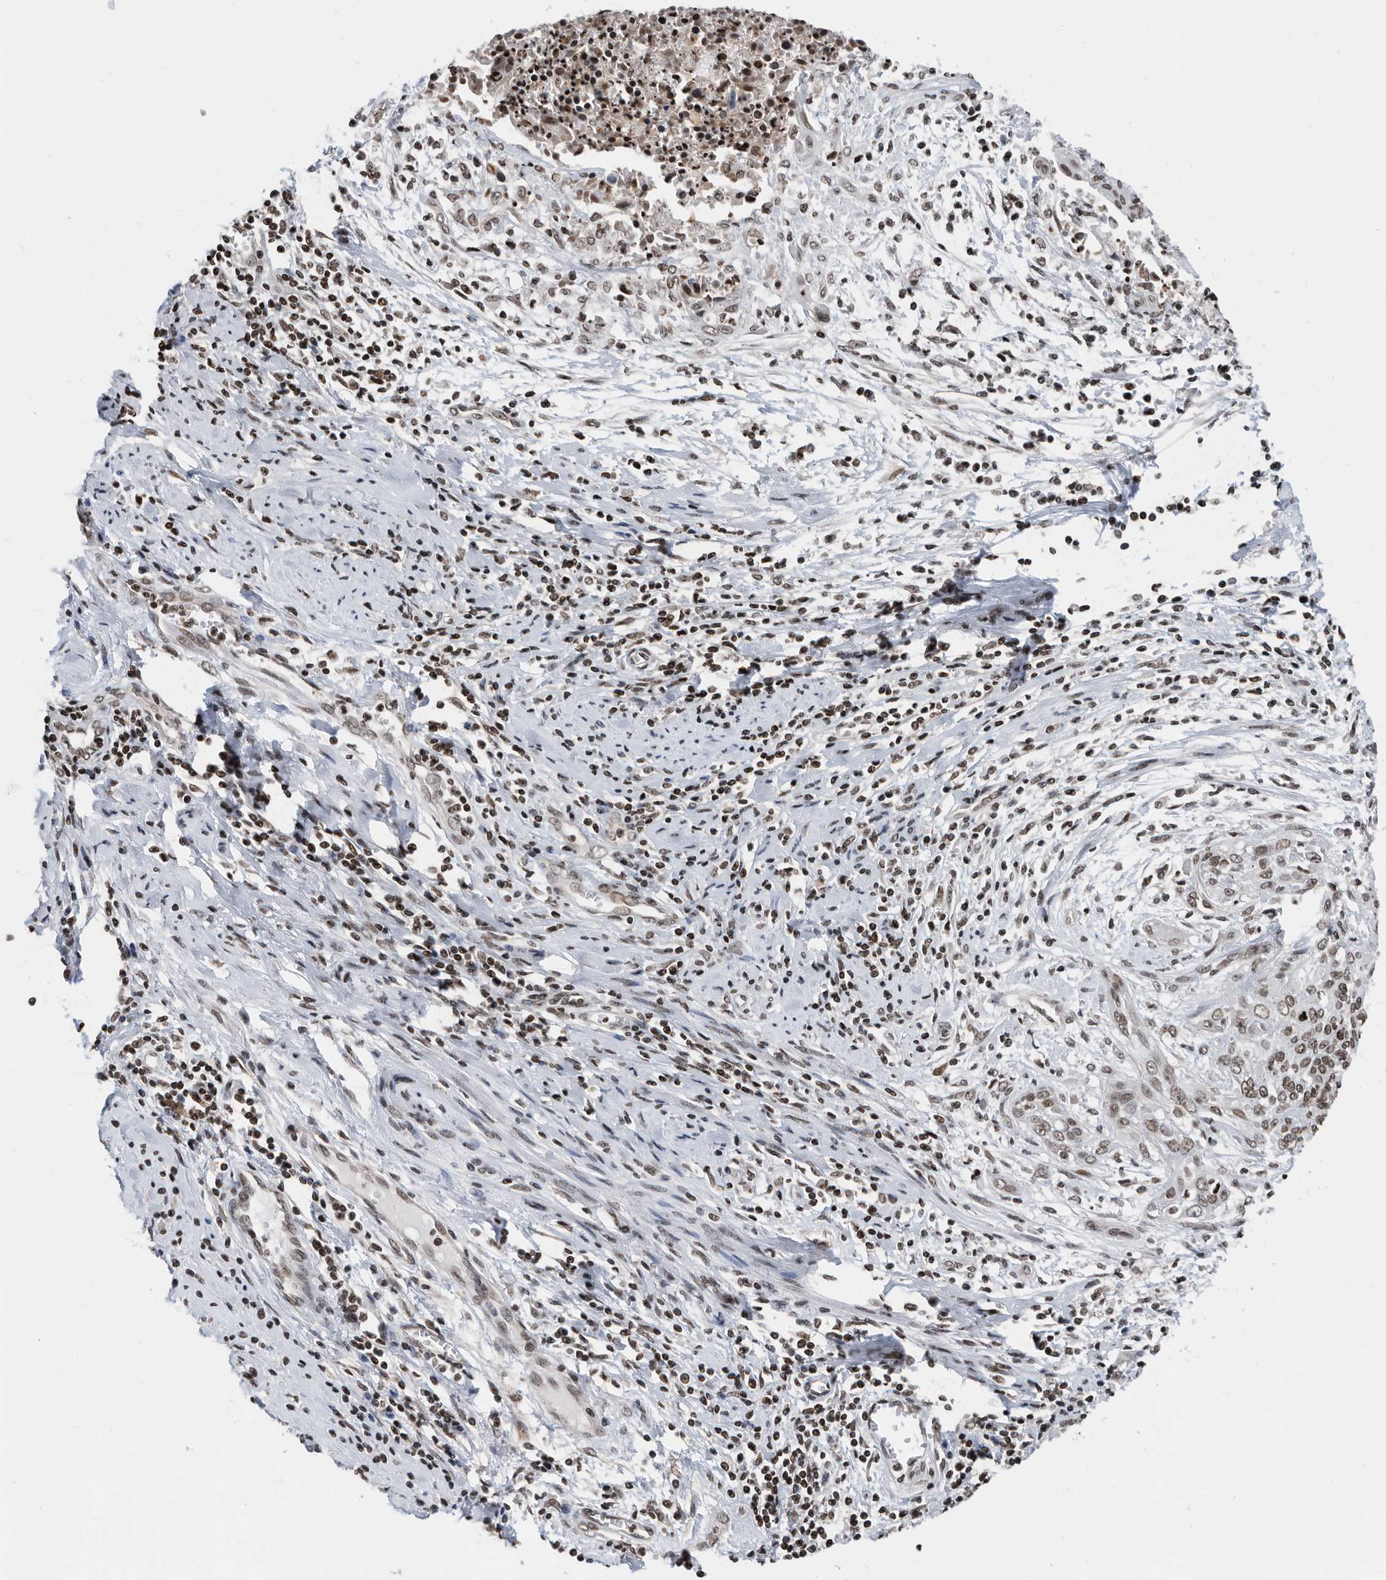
{"staining": {"intensity": "moderate", "quantity": ">75%", "location": "nuclear"}, "tissue": "cervical cancer", "cell_type": "Tumor cells", "image_type": "cancer", "snomed": [{"axis": "morphology", "description": "Squamous cell carcinoma, NOS"}, {"axis": "topography", "description": "Cervix"}], "caption": "Immunohistochemical staining of human cervical squamous cell carcinoma reveals moderate nuclear protein positivity in about >75% of tumor cells. The protein of interest is shown in brown color, while the nuclei are stained blue.", "gene": "SNRNP48", "patient": {"sex": "female", "age": 55}}